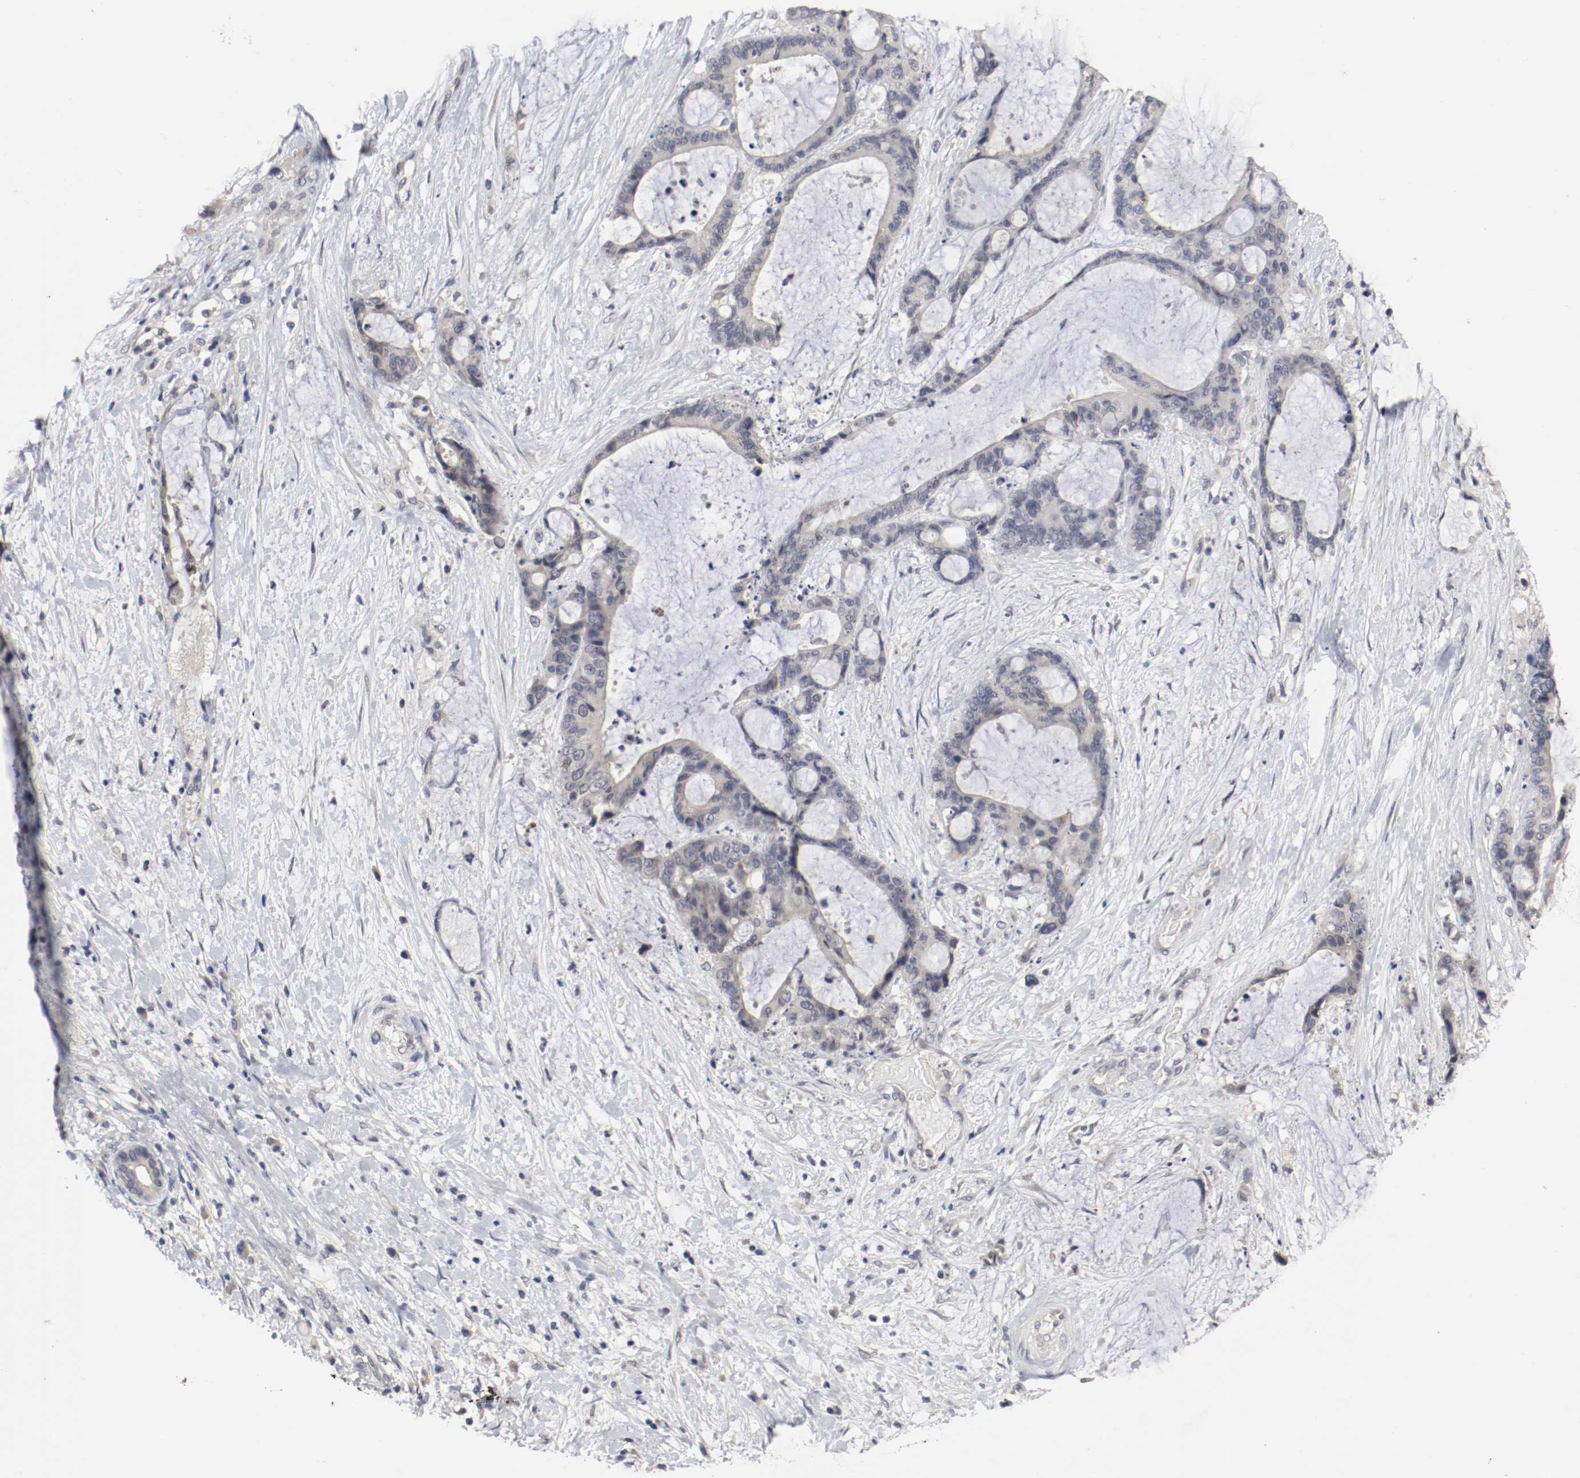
{"staining": {"intensity": "negative", "quantity": "none", "location": "none"}, "tissue": "liver cancer", "cell_type": "Tumor cells", "image_type": "cancer", "snomed": [{"axis": "morphology", "description": "Cholangiocarcinoma"}, {"axis": "topography", "description": "Liver"}], "caption": "Immunohistochemistry histopathology image of human cholangiocarcinoma (liver) stained for a protein (brown), which reveals no expression in tumor cells.", "gene": "CEBPE", "patient": {"sex": "female", "age": 73}}